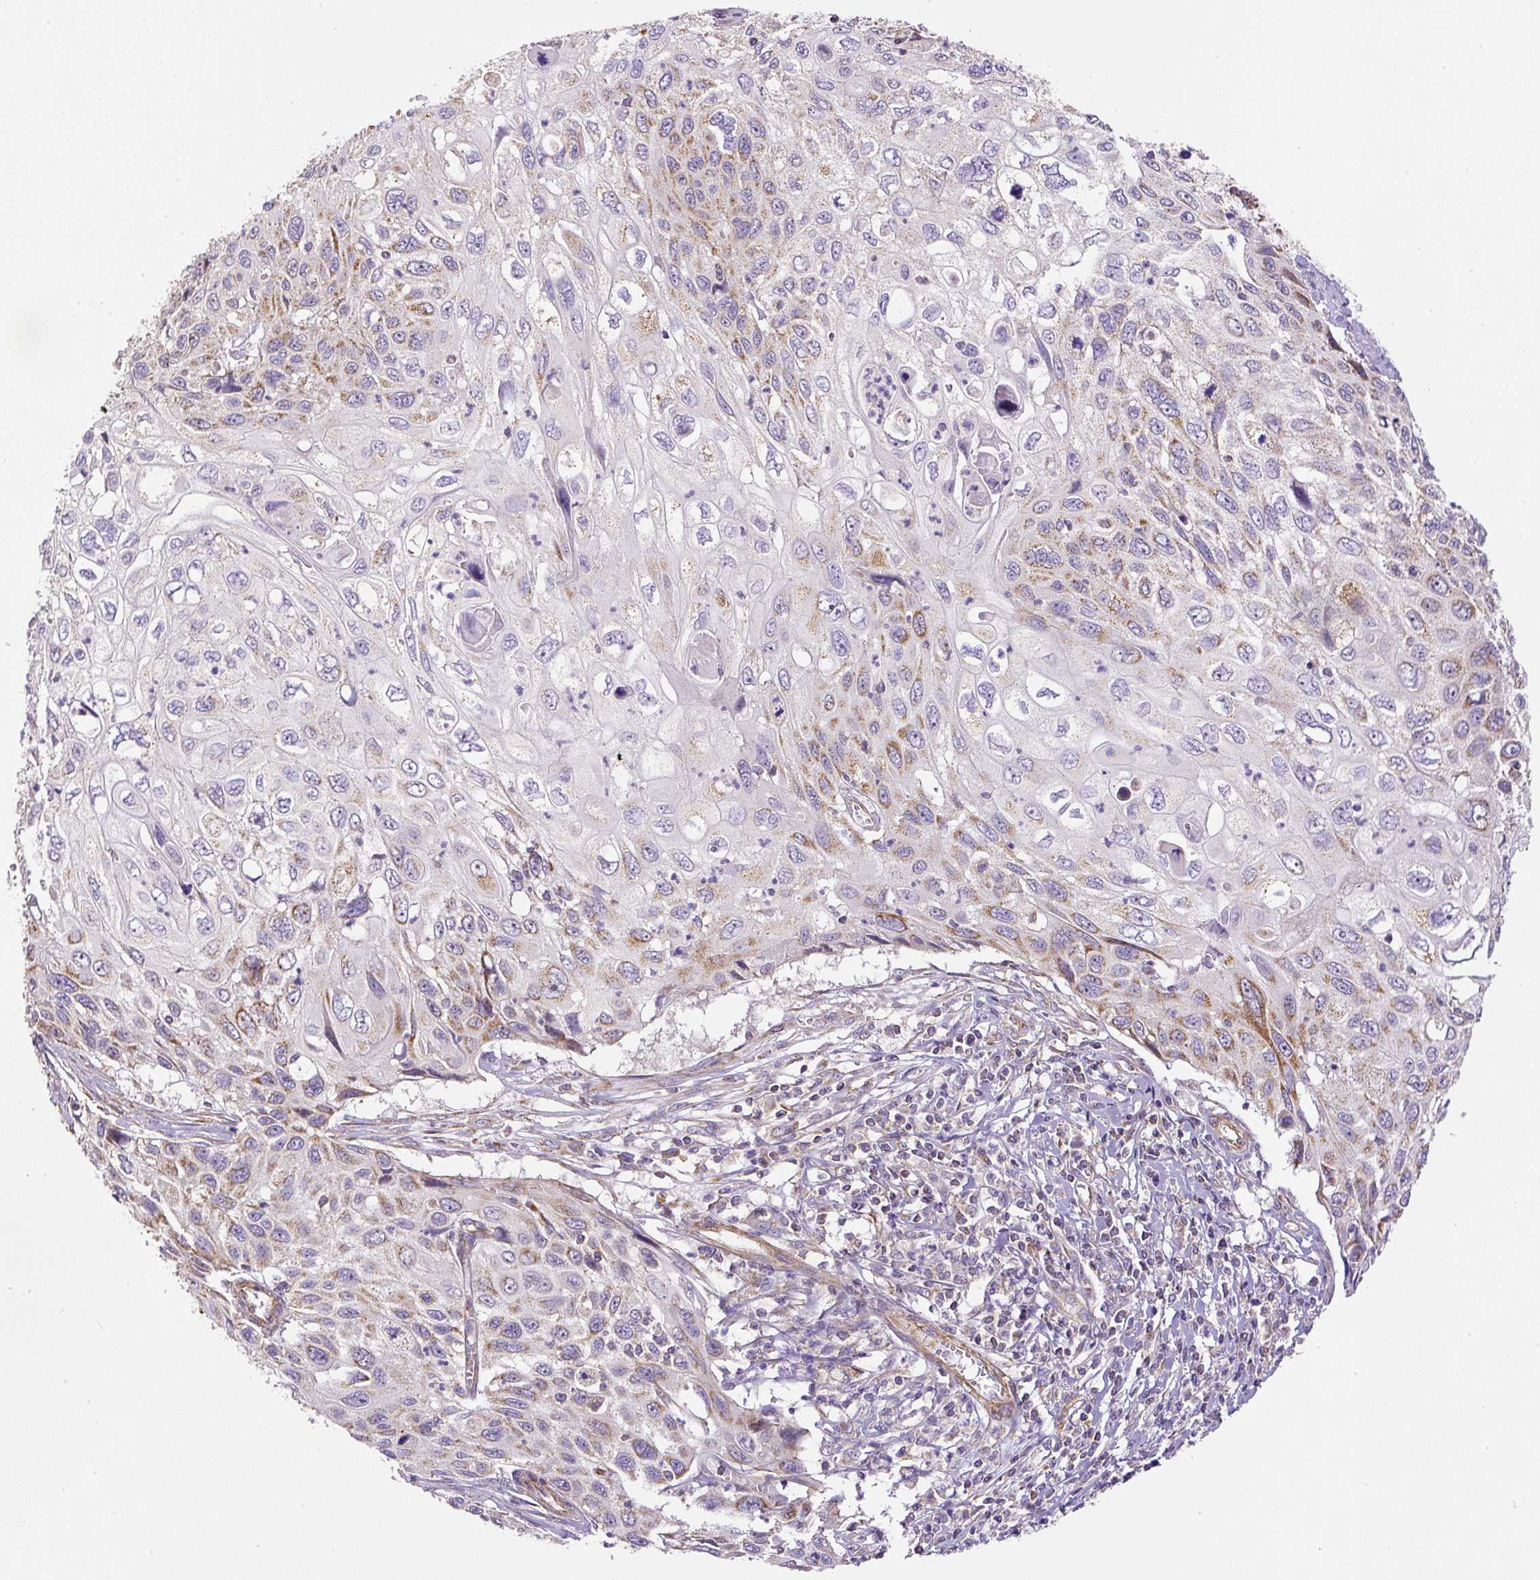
{"staining": {"intensity": "moderate", "quantity": "25%-75%", "location": "cytoplasmic/membranous"}, "tissue": "cervical cancer", "cell_type": "Tumor cells", "image_type": "cancer", "snomed": [{"axis": "morphology", "description": "Squamous cell carcinoma, NOS"}, {"axis": "topography", "description": "Cervix"}], "caption": "The photomicrograph exhibits a brown stain indicating the presence of a protein in the cytoplasmic/membranous of tumor cells in cervical squamous cell carcinoma.", "gene": "NDUFAF2", "patient": {"sex": "female", "age": 70}}